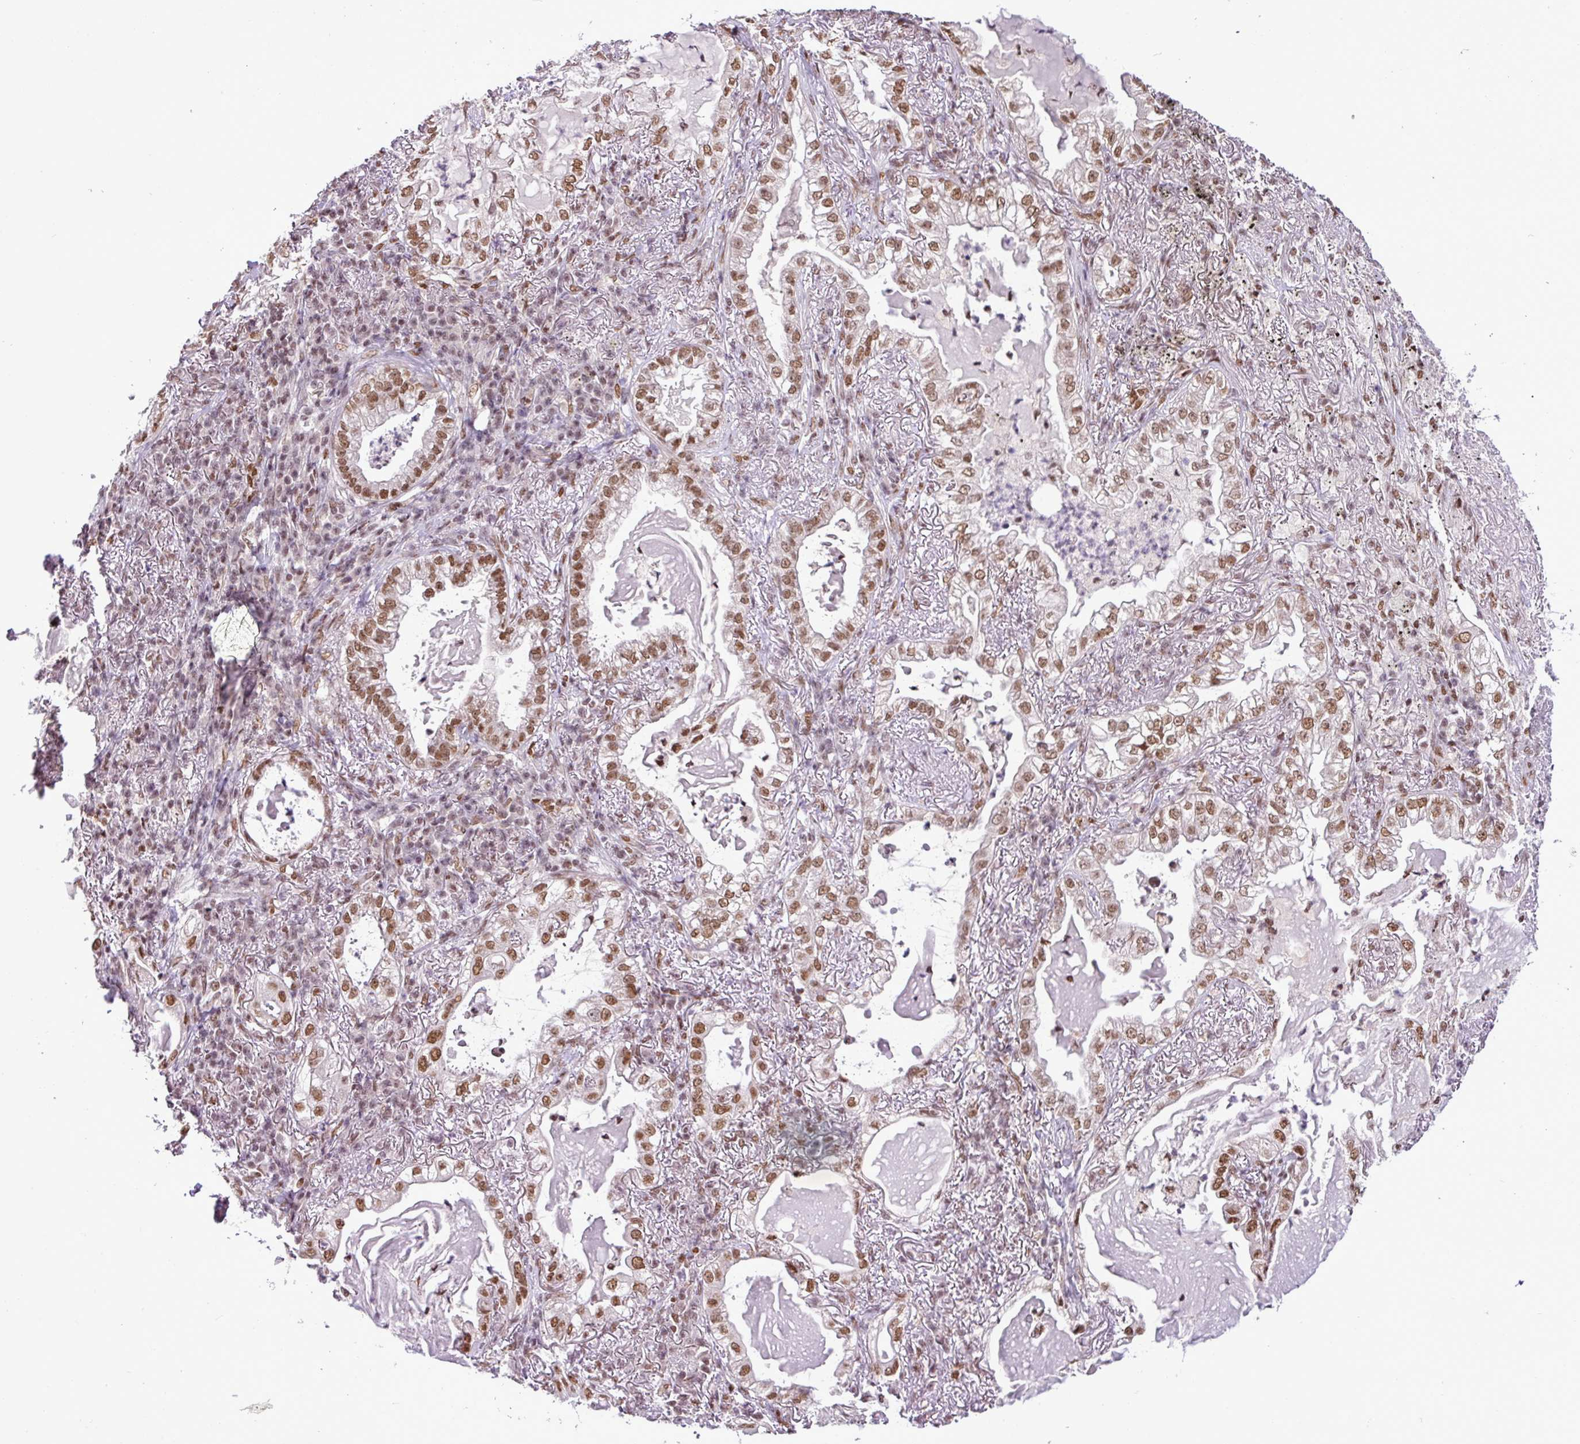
{"staining": {"intensity": "moderate", "quantity": ">75%", "location": "nuclear"}, "tissue": "lung cancer", "cell_type": "Tumor cells", "image_type": "cancer", "snomed": [{"axis": "morphology", "description": "Adenocarcinoma, NOS"}, {"axis": "topography", "description": "Lung"}], "caption": "About >75% of tumor cells in lung cancer (adenocarcinoma) show moderate nuclear protein staining as visualized by brown immunohistochemical staining.", "gene": "PGAP4", "patient": {"sex": "female", "age": 73}}